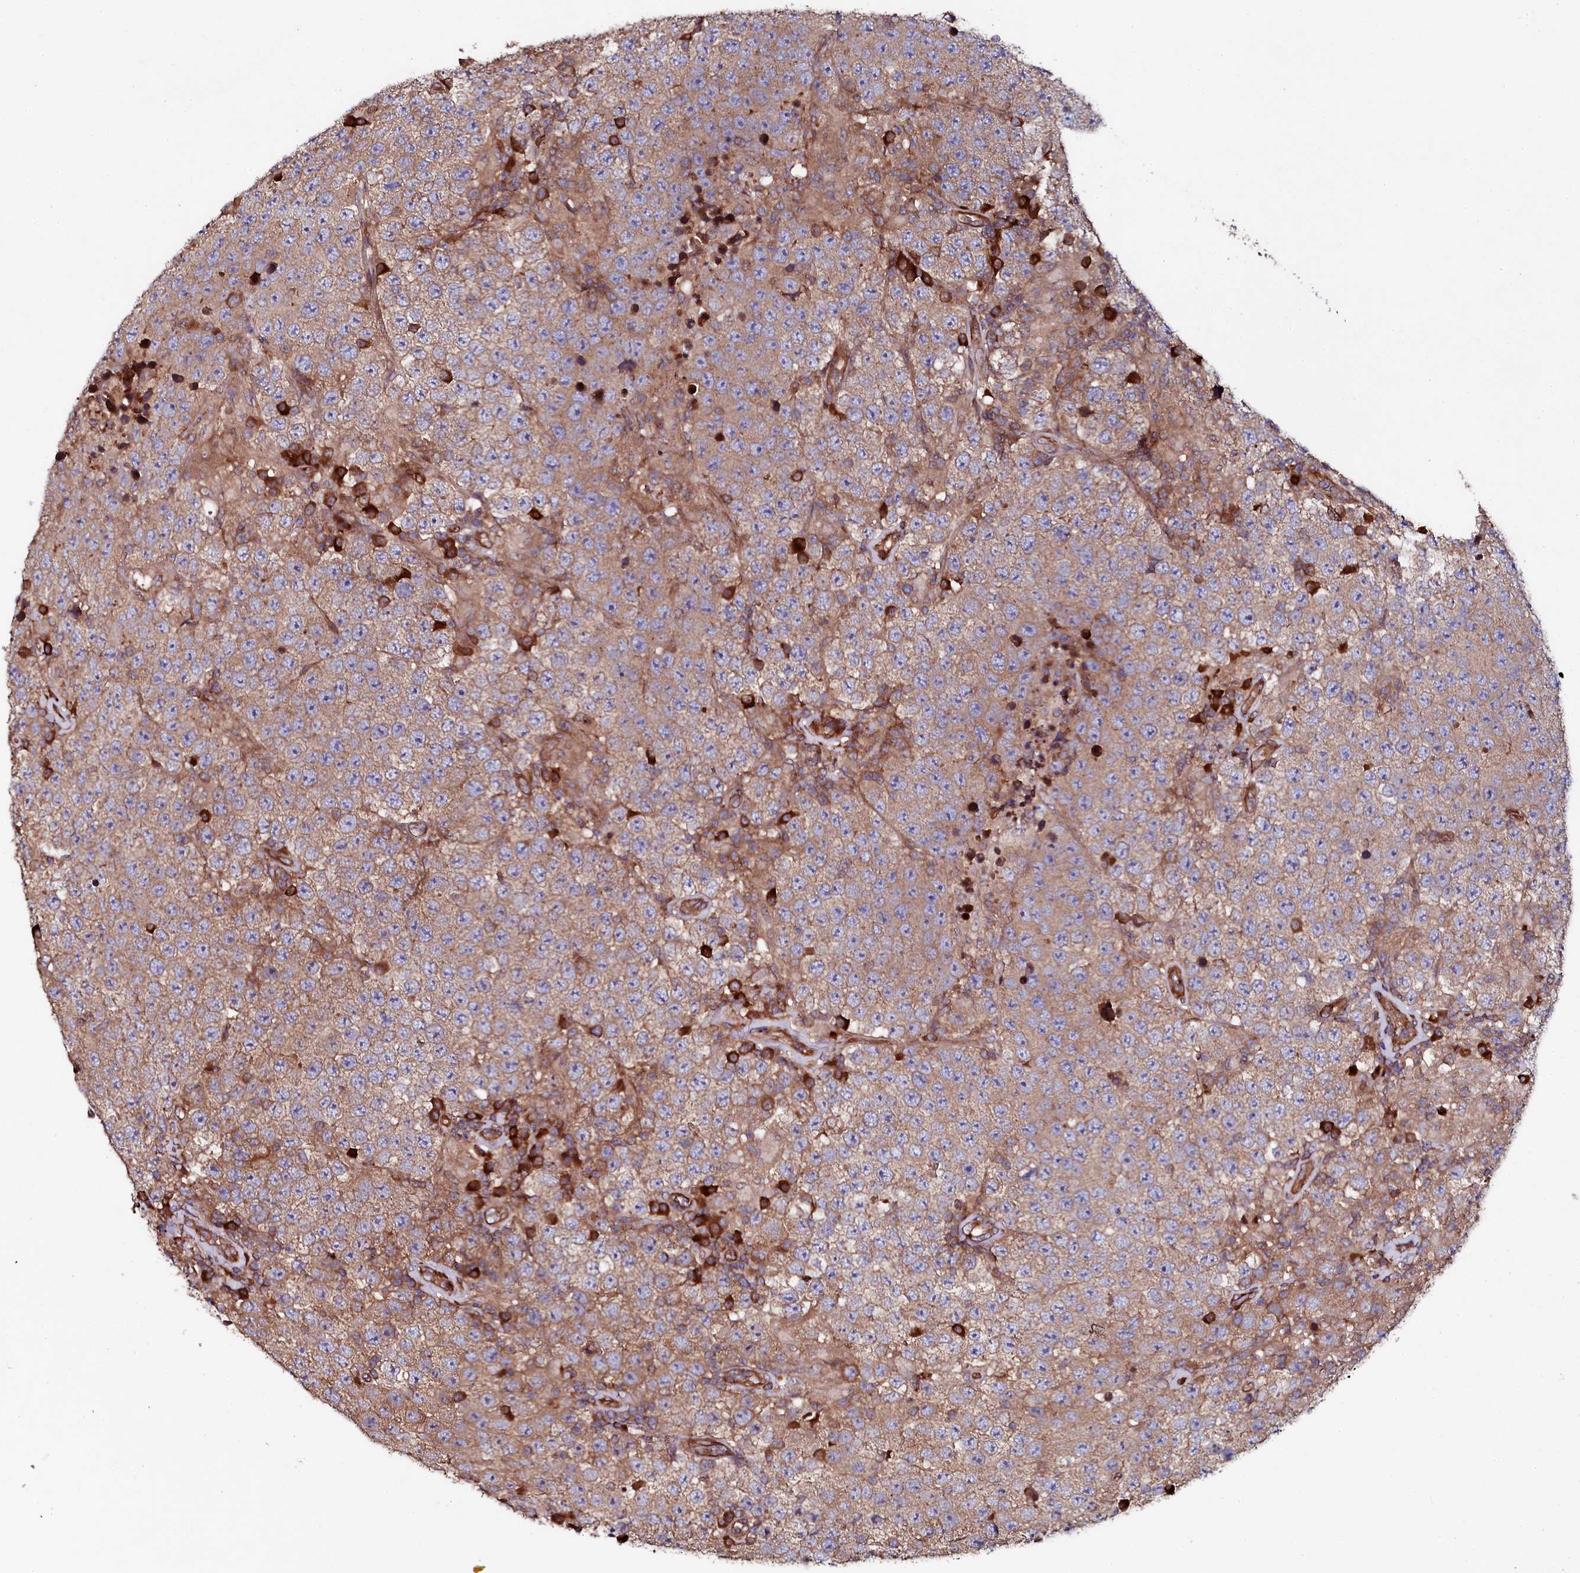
{"staining": {"intensity": "moderate", "quantity": ">75%", "location": "cytoplasmic/membranous"}, "tissue": "testis cancer", "cell_type": "Tumor cells", "image_type": "cancer", "snomed": [{"axis": "morphology", "description": "Normal tissue, NOS"}, {"axis": "morphology", "description": "Urothelial carcinoma, High grade"}, {"axis": "morphology", "description": "Seminoma, NOS"}, {"axis": "morphology", "description": "Carcinoma, Embryonal, NOS"}, {"axis": "topography", "description": "Urinary bladder"}, {"axis": "topography", "description": "Testis"}], "caption": "Human seminoma (testis) stained for a protein (brown) reveals moderate cytoplasmic/membranous positive staining in about >75% of tumor cells.", "gene": "USPL1", "patient": {"sex": "male", "age": 41}}